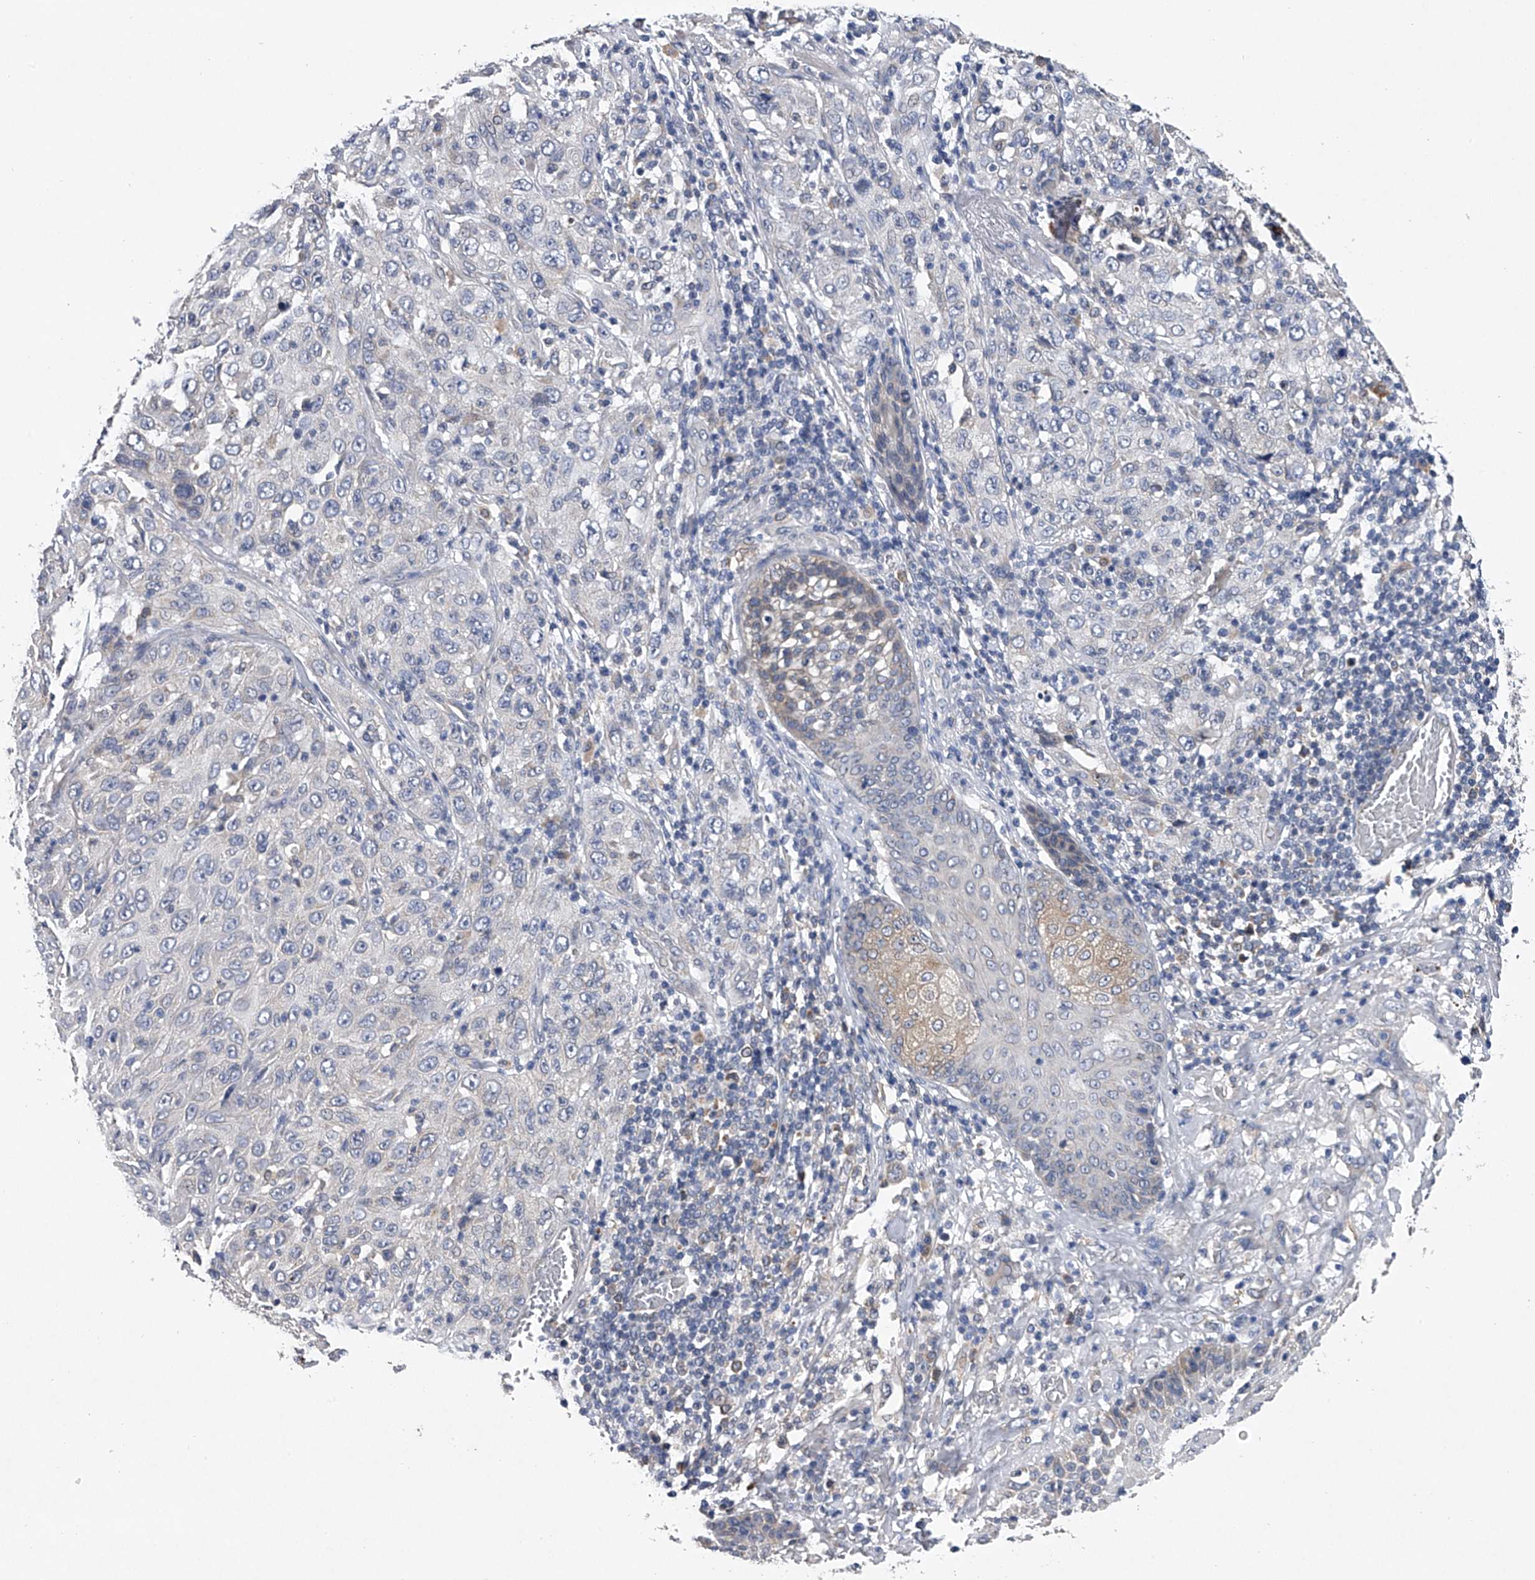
{"staining": {"intensity": "negative", "quantity": "none", "location": "none"}, "tissue": "skin cancer", "cell_type": "Tumor cells", "image_type": "cancer", "snomed": [{"axis": "morphology", "description": "Squamous cell carcinoma, NOS"}, {"axis": "topography", "description": "Skin"}], "caption": "DAB immunohistochemical staining of human skin cancer reveals no significant positivity in tumor cells.", "gene": "RNF5", "patient": {"sex": "female", "age": 88}}